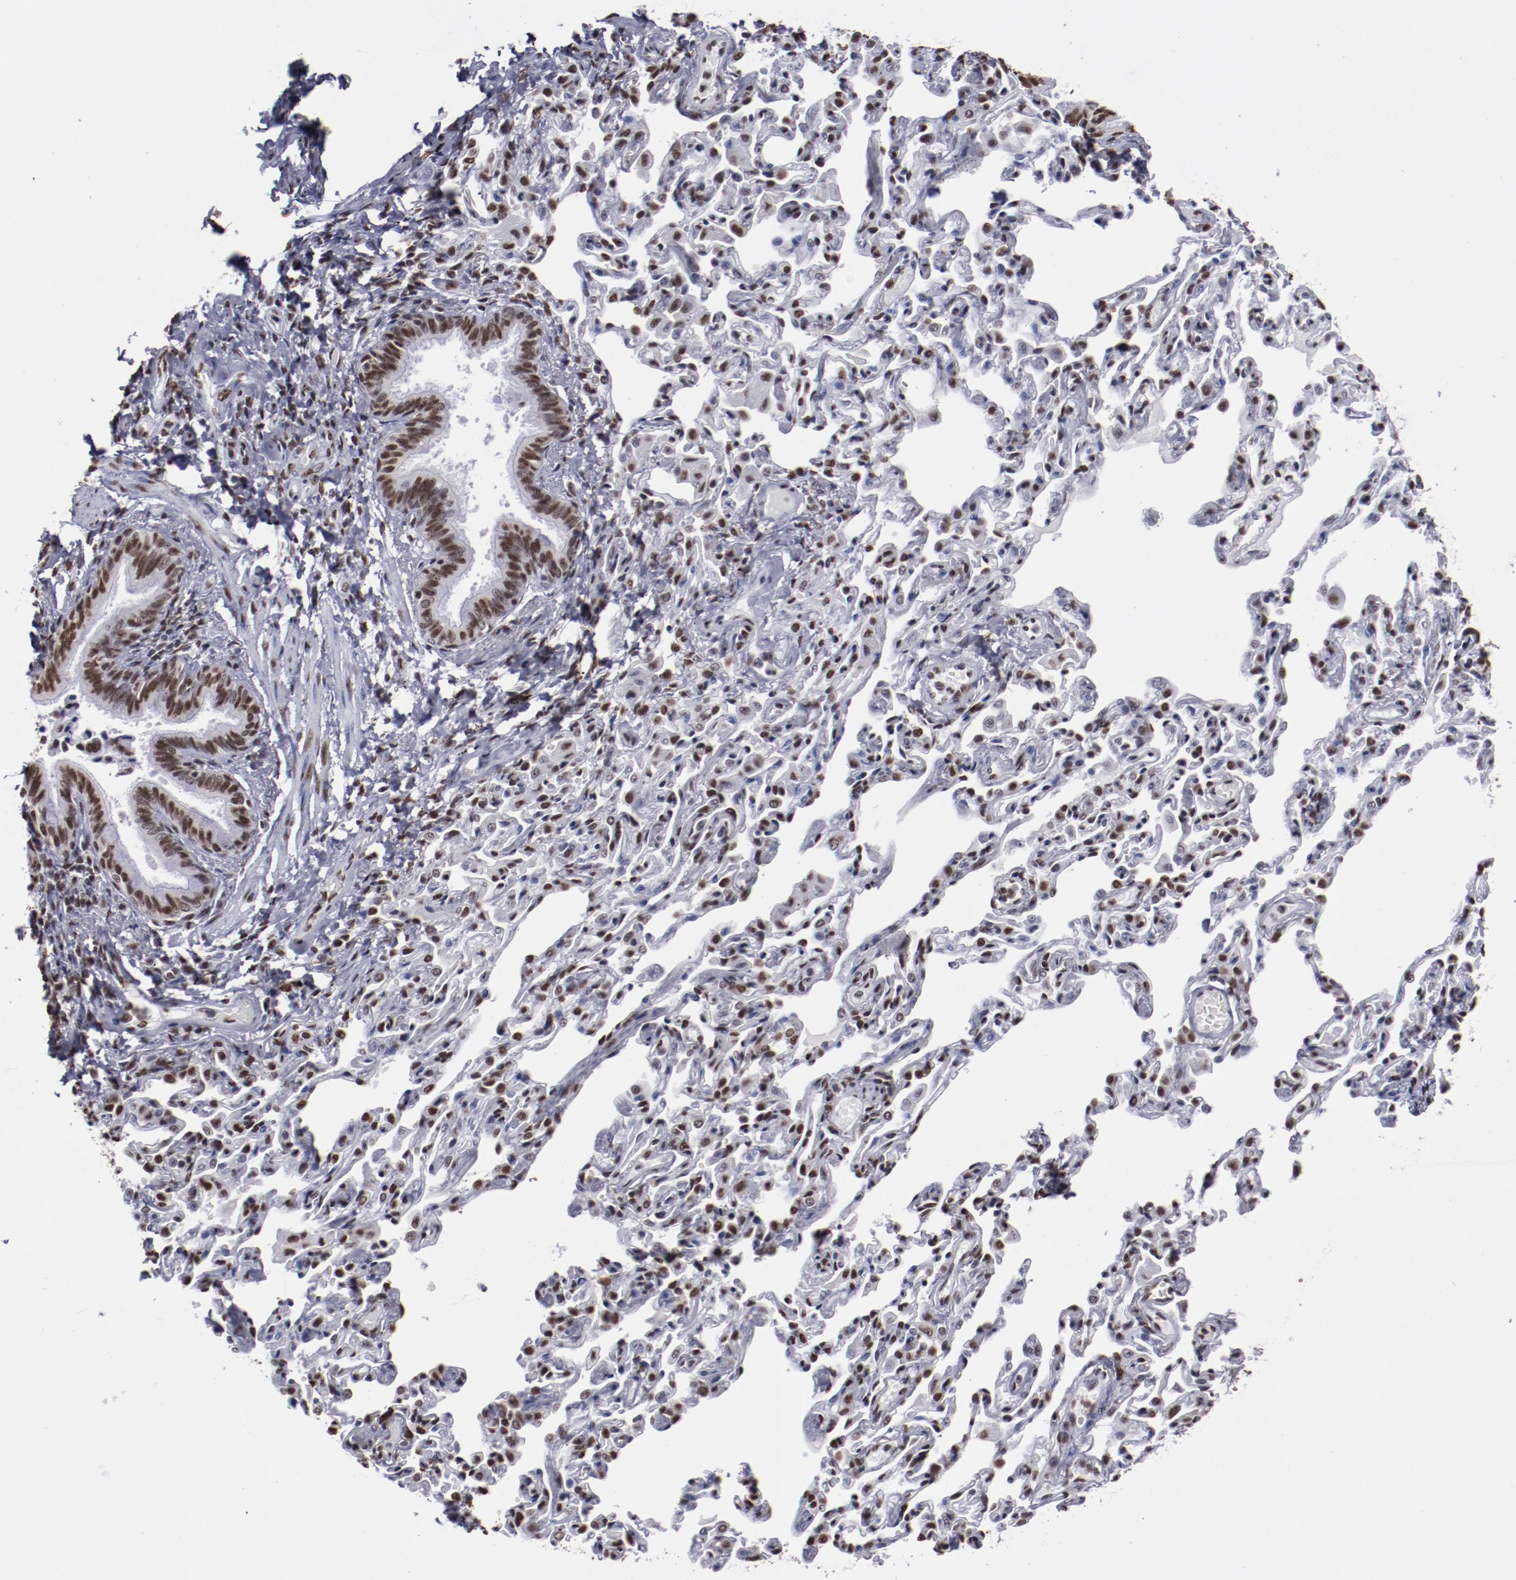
{"staining": {"intensity": "strong", "quantity": ">75%", "location": "nuclear"}, "tissue": "bronchus", "cell_type": "Respiratory epithelial cells", "image_type": "normal", "snomed": [{"axis": "morphology", "description": "Normal tissue, NOS"}, {"axis": "topography", "description": "Lung"}], "caption": "Immunohistochemistry of normal human bronchus demonstrates high levels of strong nuclear expression in about >75% of respiratory epithelial cells. The staining was performed using DAB (3,3'-diaminobenzidine), with brown indicating positive protein expression. Nuclei are stained blue with hematoxylin.", "gene": "HNRNPA1L3", "patient": {"sex": "male", "age": 64}}